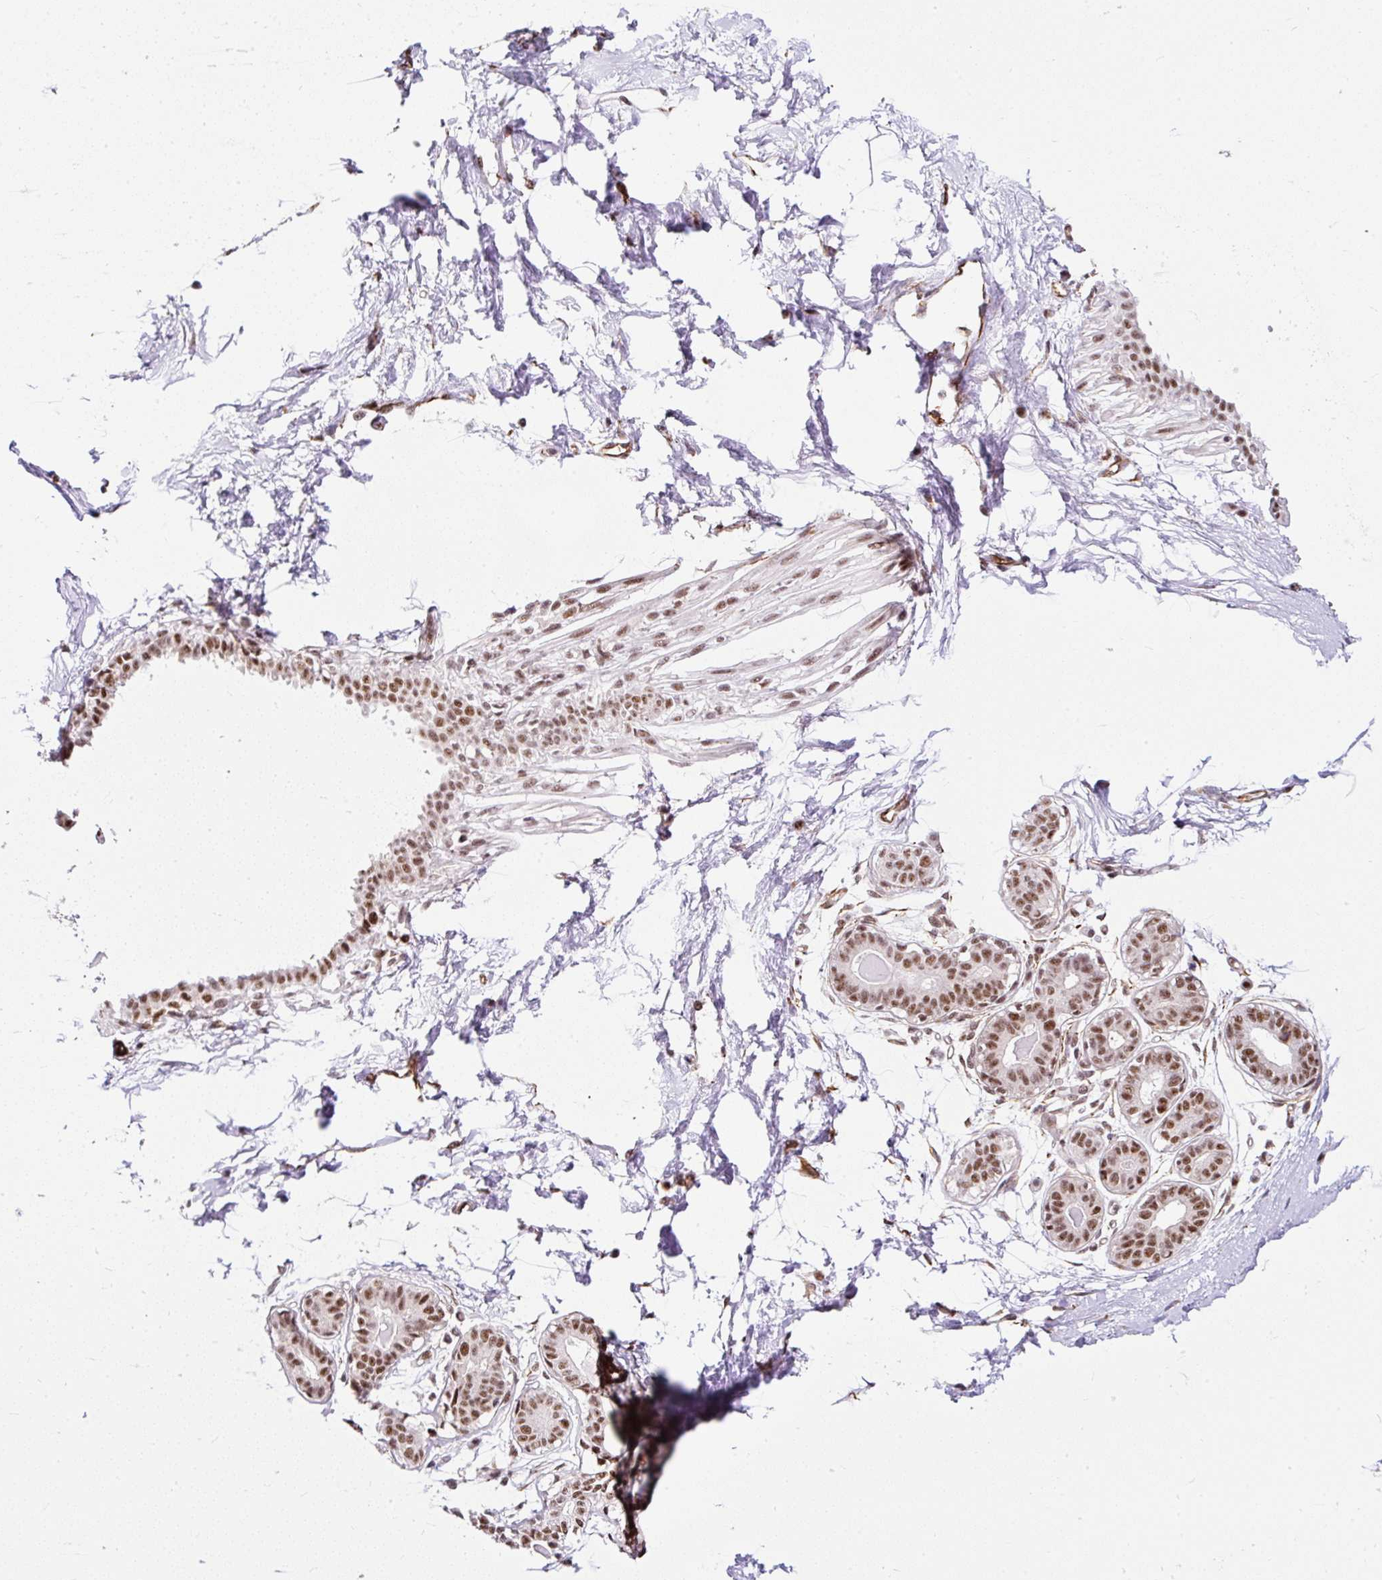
{"staining": {"intensity": "negative", "quantity": "none", "location": "none"}, "tissue": "breast", "cell_type": "Adipocytes", "image_type": "normal", "snomed": [{"axis": "morphology", "description": "Normal tissue, NOS"}, {"axis": "topography", "description": "Breast"}], "caption": "This image is of normal breast stained with IHC to label a protein in brown with the nuclei are counter-stained blue. There is no staining in adipocytes. (DAB (3,3'-diaminobenzidine) IHC, high magnification).", "gene": "FMC1", "patient": {"sex": "female", "age": 45}}